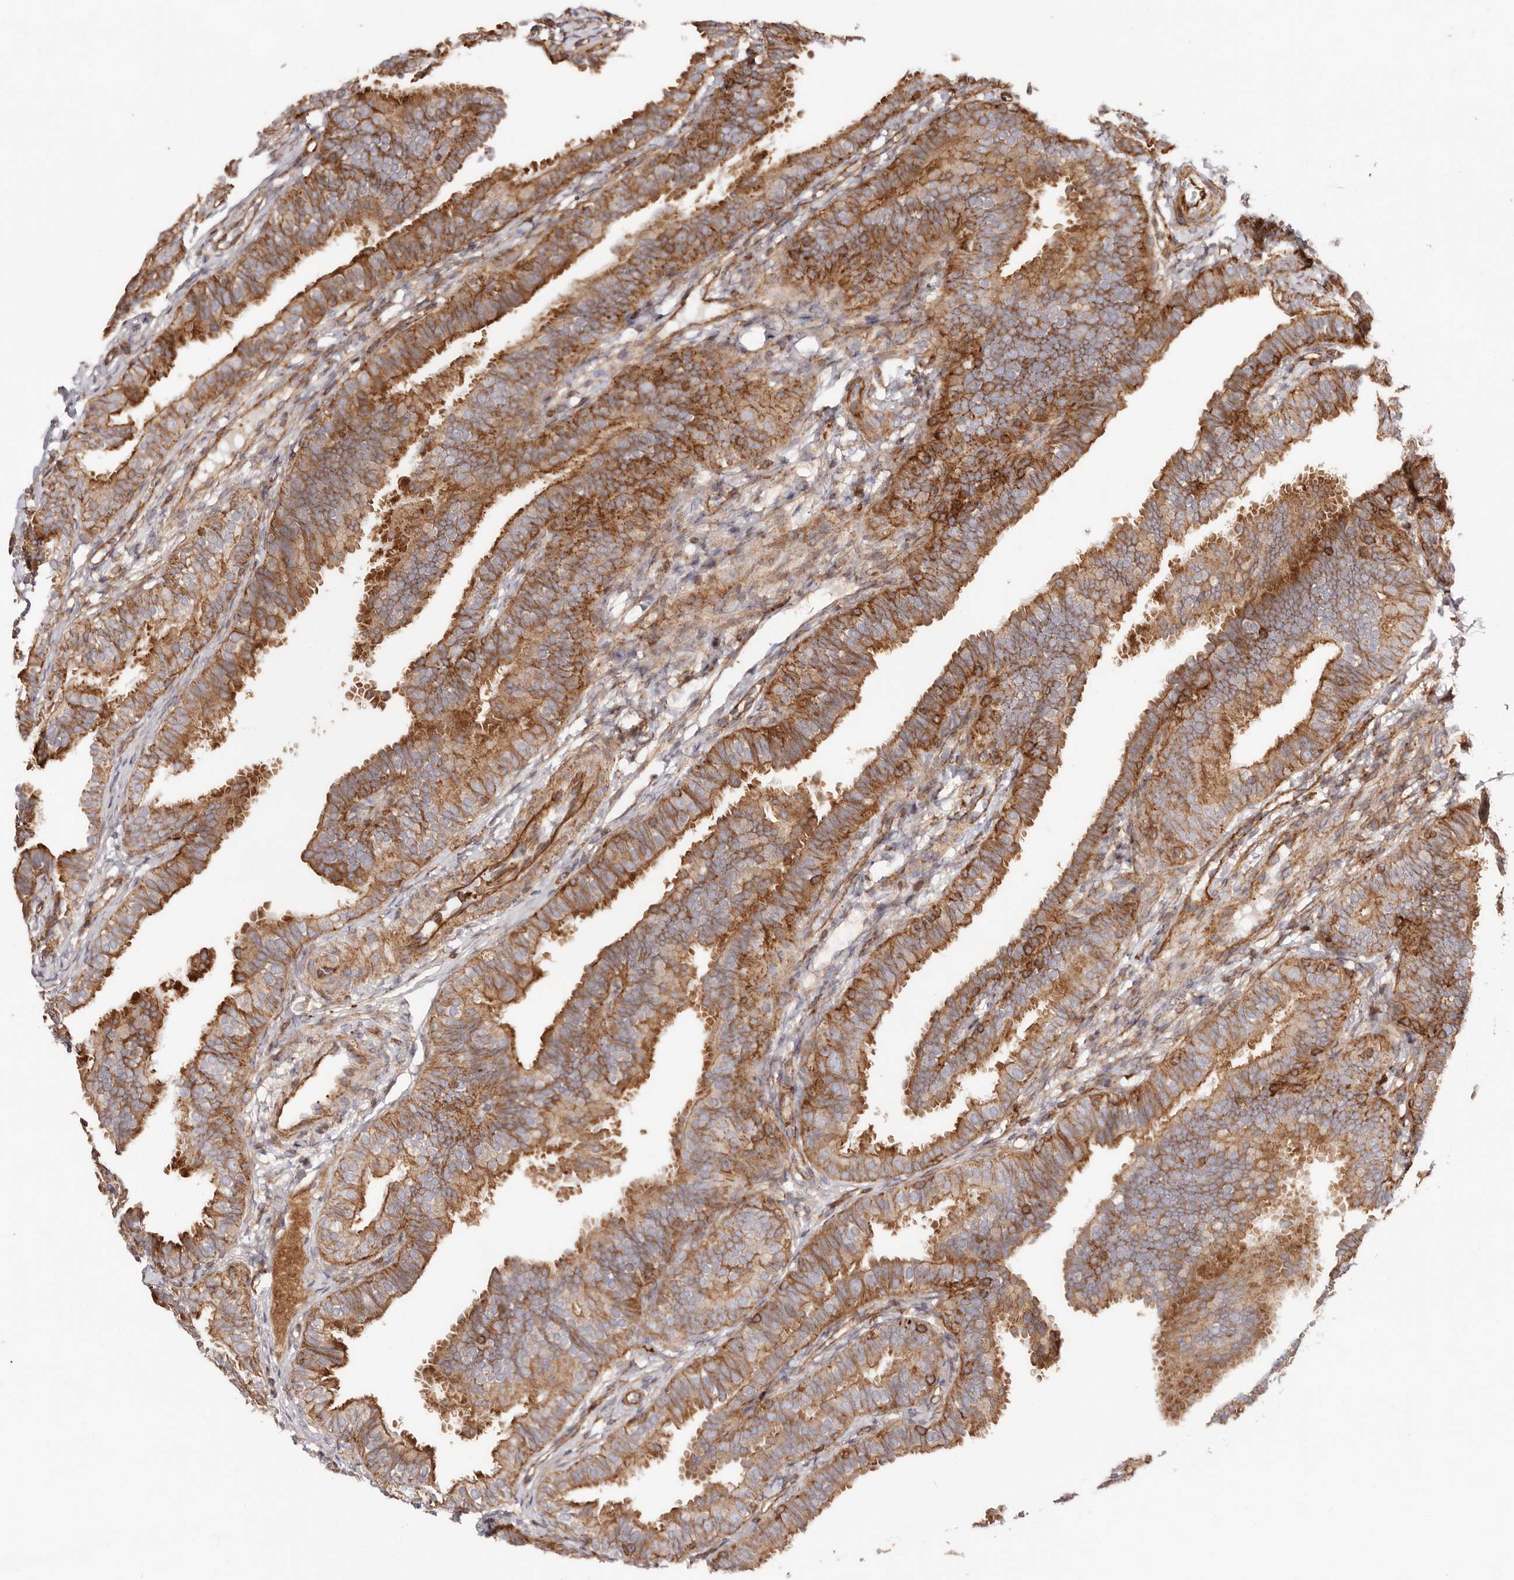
{"staining": {"intensity": "moderate", "quantity": ">75%", "location": "cytoplasmic/membranous"}, "tissue": "fallopian tube", "cell_type": "Glandular cells", "image_type": "normal", "snomed": [{"axis": "morphology", "description": "Normal tissue, NOS"}, {"axis": "topography", "description": "Fallopian tube"}], "caption": "Immunohistochemistry of normal fallopian tube displays medium levels of moderate cytoplasmic/membranous staining in about >75% of glandular cells.", "gene": "PTPN22", "patient": {"sex": "female", "age": 35}}